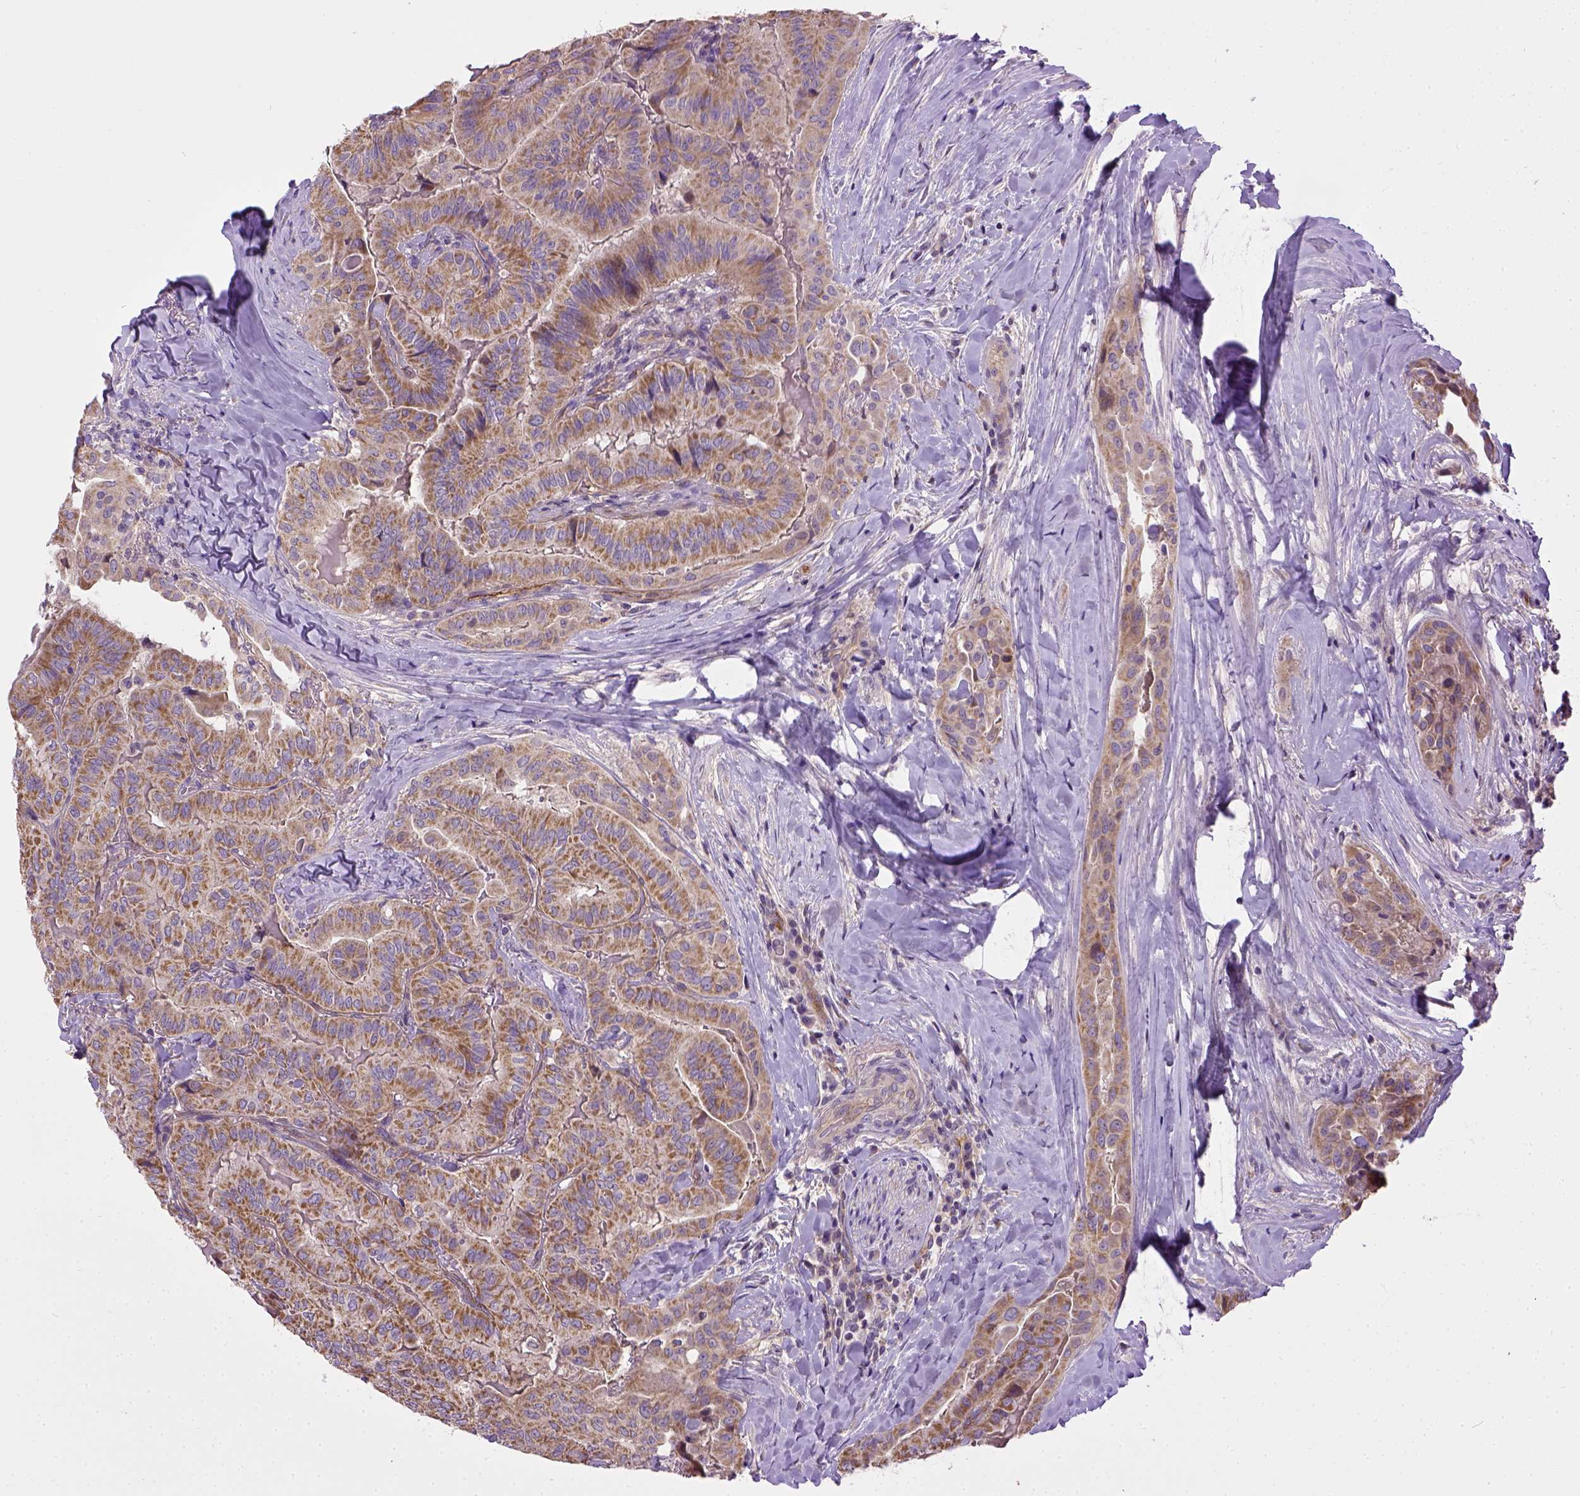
{"staining": {"intensity": "moderate", "quantity": ">75%", "location": "cytoplasmic/membranous"}, "tissue": "thyroid cancer", "cell_type": "Tumor cells", "image_type": "cancer", "snomed": [{"axis": "morphology", "description": "Papillary adenocarcinoma, NOS"}, {"axis": "topography", "description": "Thyroid gland"}], "caption": "This histopathology image reveals immunohistochemistry (IHC) staining of human thyroid cancer (papillary adenocarcinoma), with medium moderate cytoplasmic/membranous positivity in approximately >75% of tumor cells.", "gene": "ENG", "patient": {"sex": "female", "age": 68}}